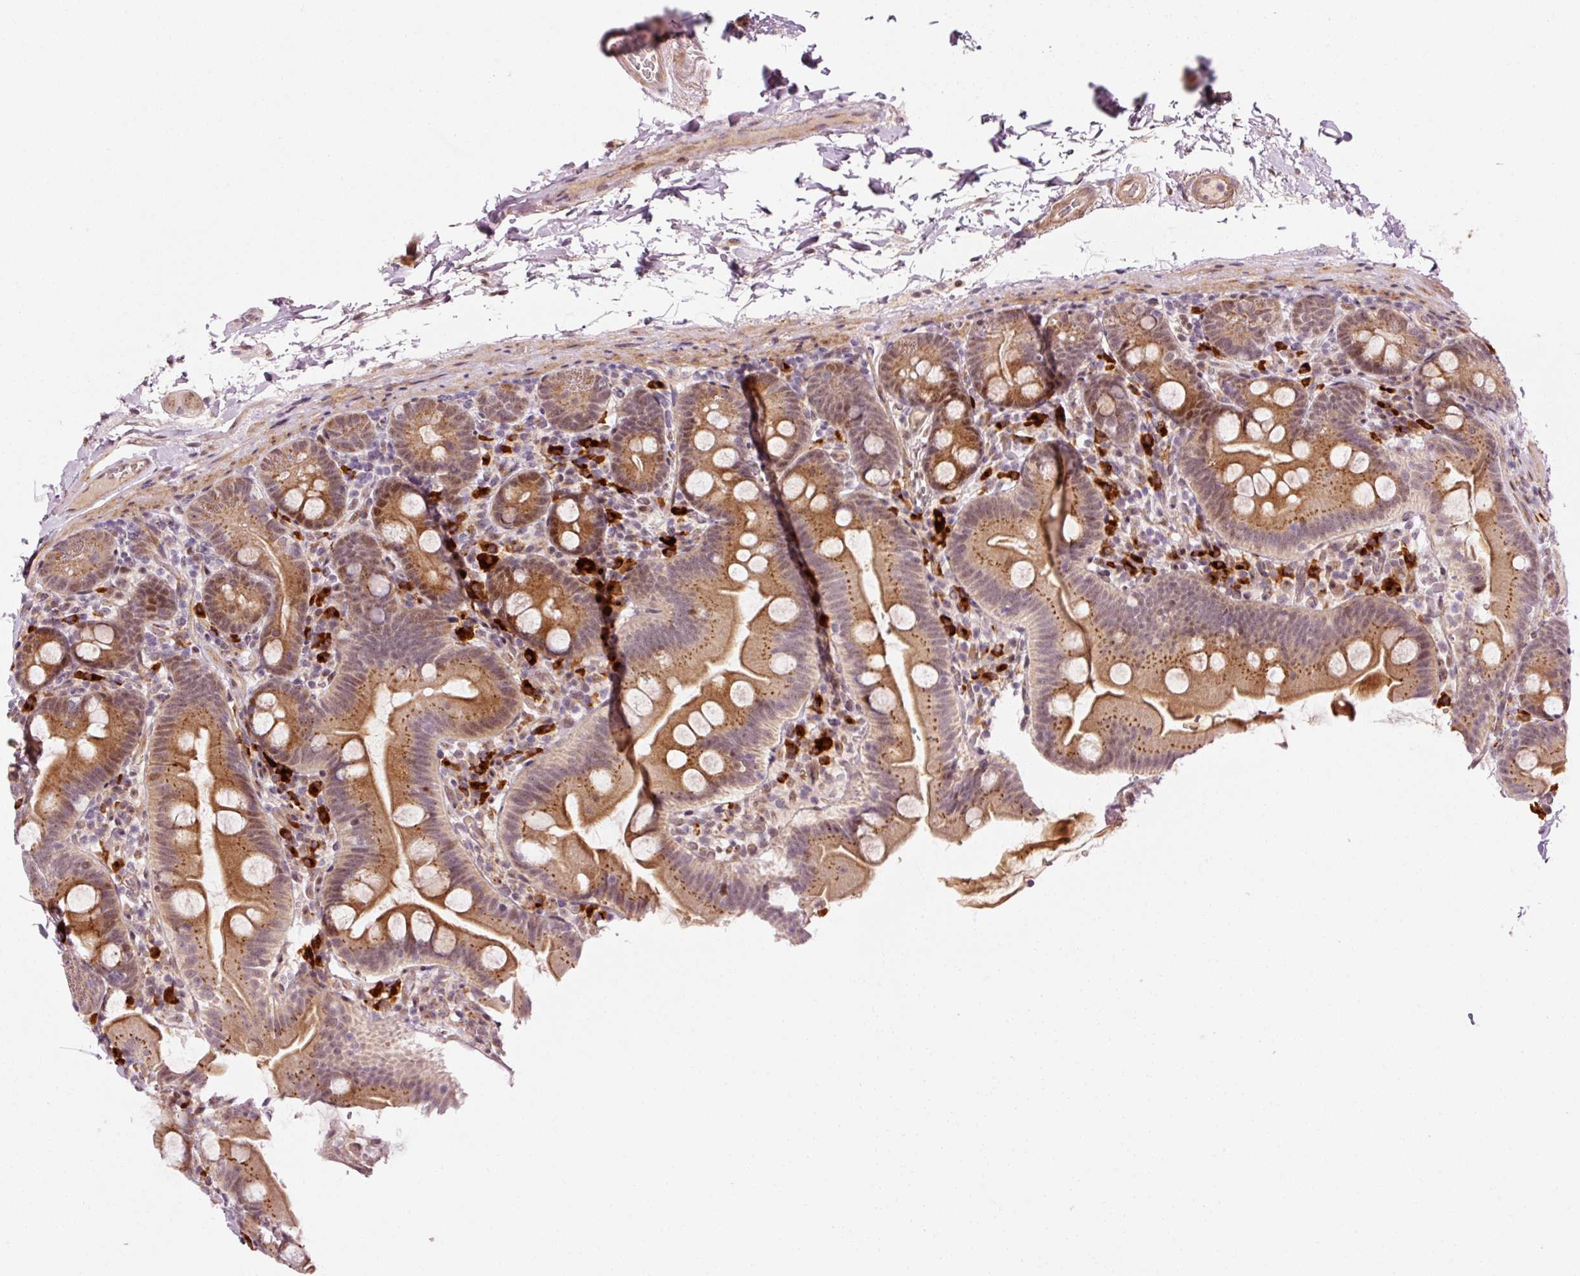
{"staining": {"intensity": "moderate", "quantity": ">75%", "location": "cytoplasmic/membranous,nuclear"}, "tissue": "small intestine", "cell_type": "Glandular cells", "image_type": "normal", "snomed": [{"axis": "morphology", "description": "Normal tissue, NOS"}, {"axis": "topography", "description": "Small intestine"}], "caption": "Immunohistochemical staining of normal small intestine shows medium levels of moderate cytoplasmic/membranous,nuclear expression in approximately >75% of glandular cells.", "gene": "ANKRD20A1", "patient": {"sex": "female", "age": 68}}